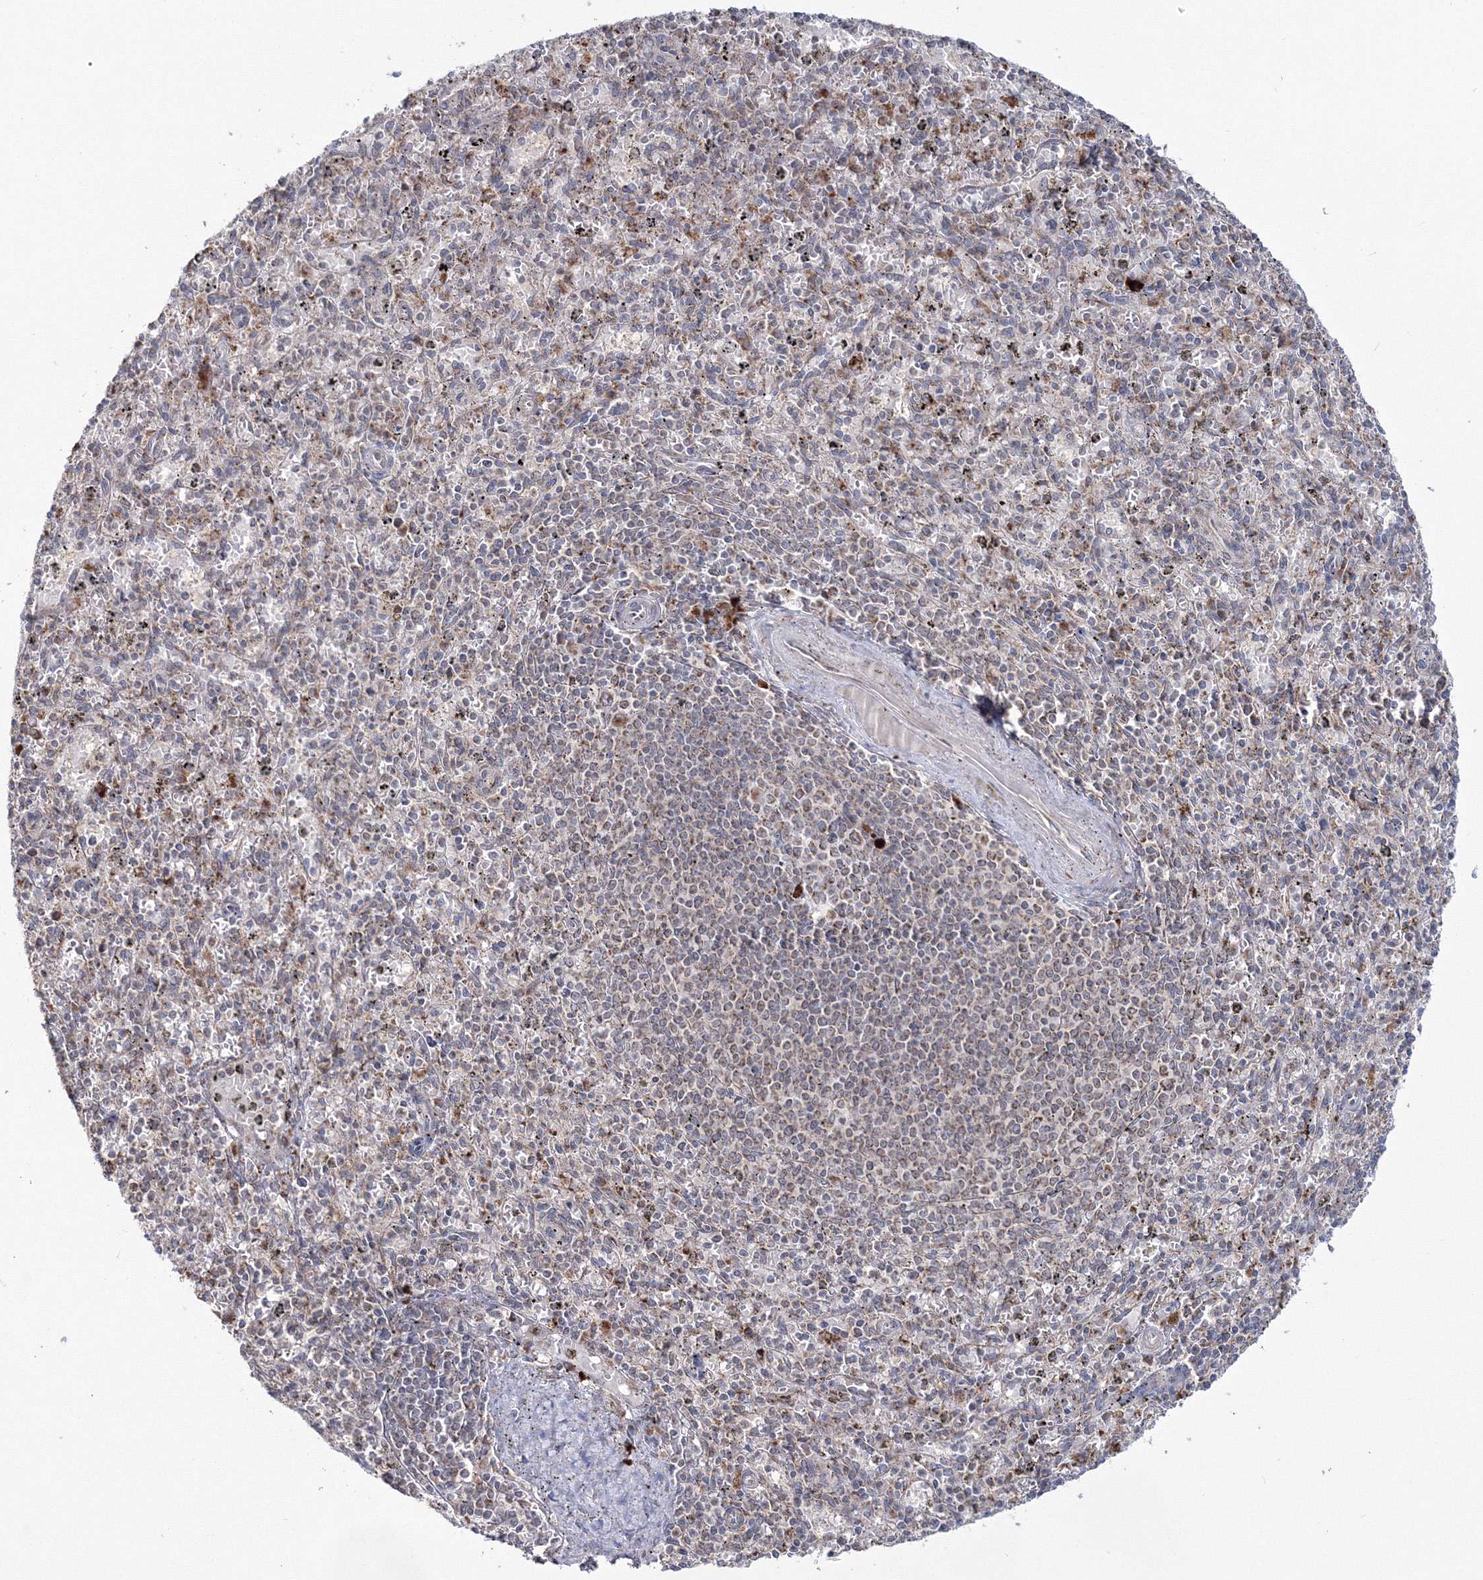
{"staining": {"intensity": "negative", "quantity": "none", "location": "none"}, "tissue": "spleen", "cell_type": "Cells in red pulp", "image_type": "normal", "snomed": [{"axis": "morphology", "description": "Normal tissue, NOS"}, {"axis": "topography", "description": "Spleen"}], "caption": "This histopathology image is of benign spleen stained with IHC to label a protein in brown with the nuclei are counter-stained blue. There is no staining in cells in red pulp. (DAB (3,3'-diaminobenzidine) IHC visualized using brightfield microscopy, high magnification).", "gene": "PEX13", "patient": {"sex": "male", "age": 72}}